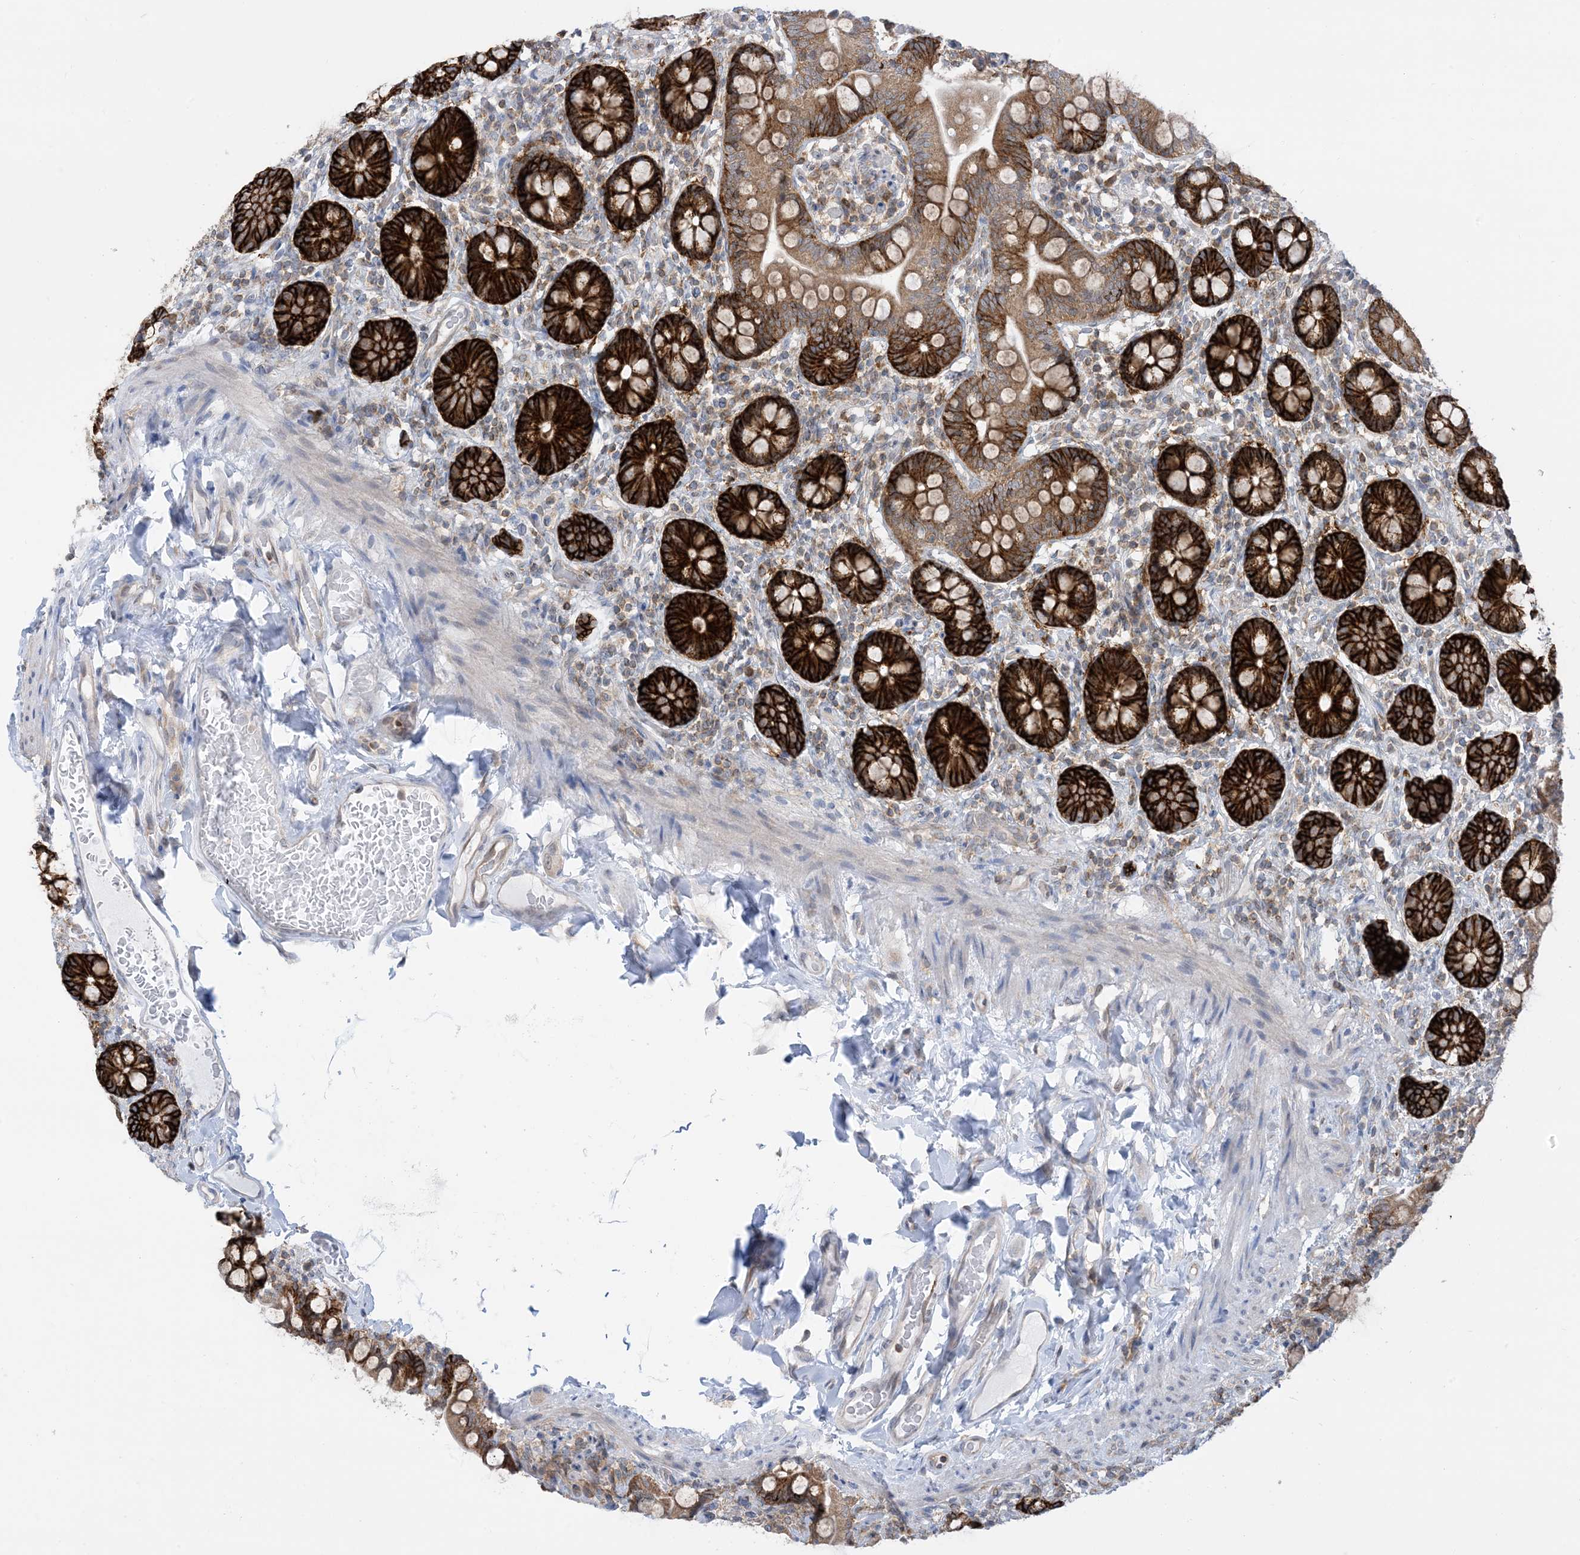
{"staining": {"intensity": "strong", "quantity": "25%-75%", "location": "cytoplasmic/membranous"}, "tissue": "small intestine", "cell_type": "Glandular cells", "image_type": "normal", "snomed": [{"axis": "morphology", "description": "Normal tissue, NOS"}, {"axis": "topography", "description": "Small intestine"}], "caption": "The immunohistochemical stain labels strong cytoplasmic/membranous staining in glandular cells of benign small intestine.", "gene": "CASP4", "patient": {"sex": "female", "age": 64}}